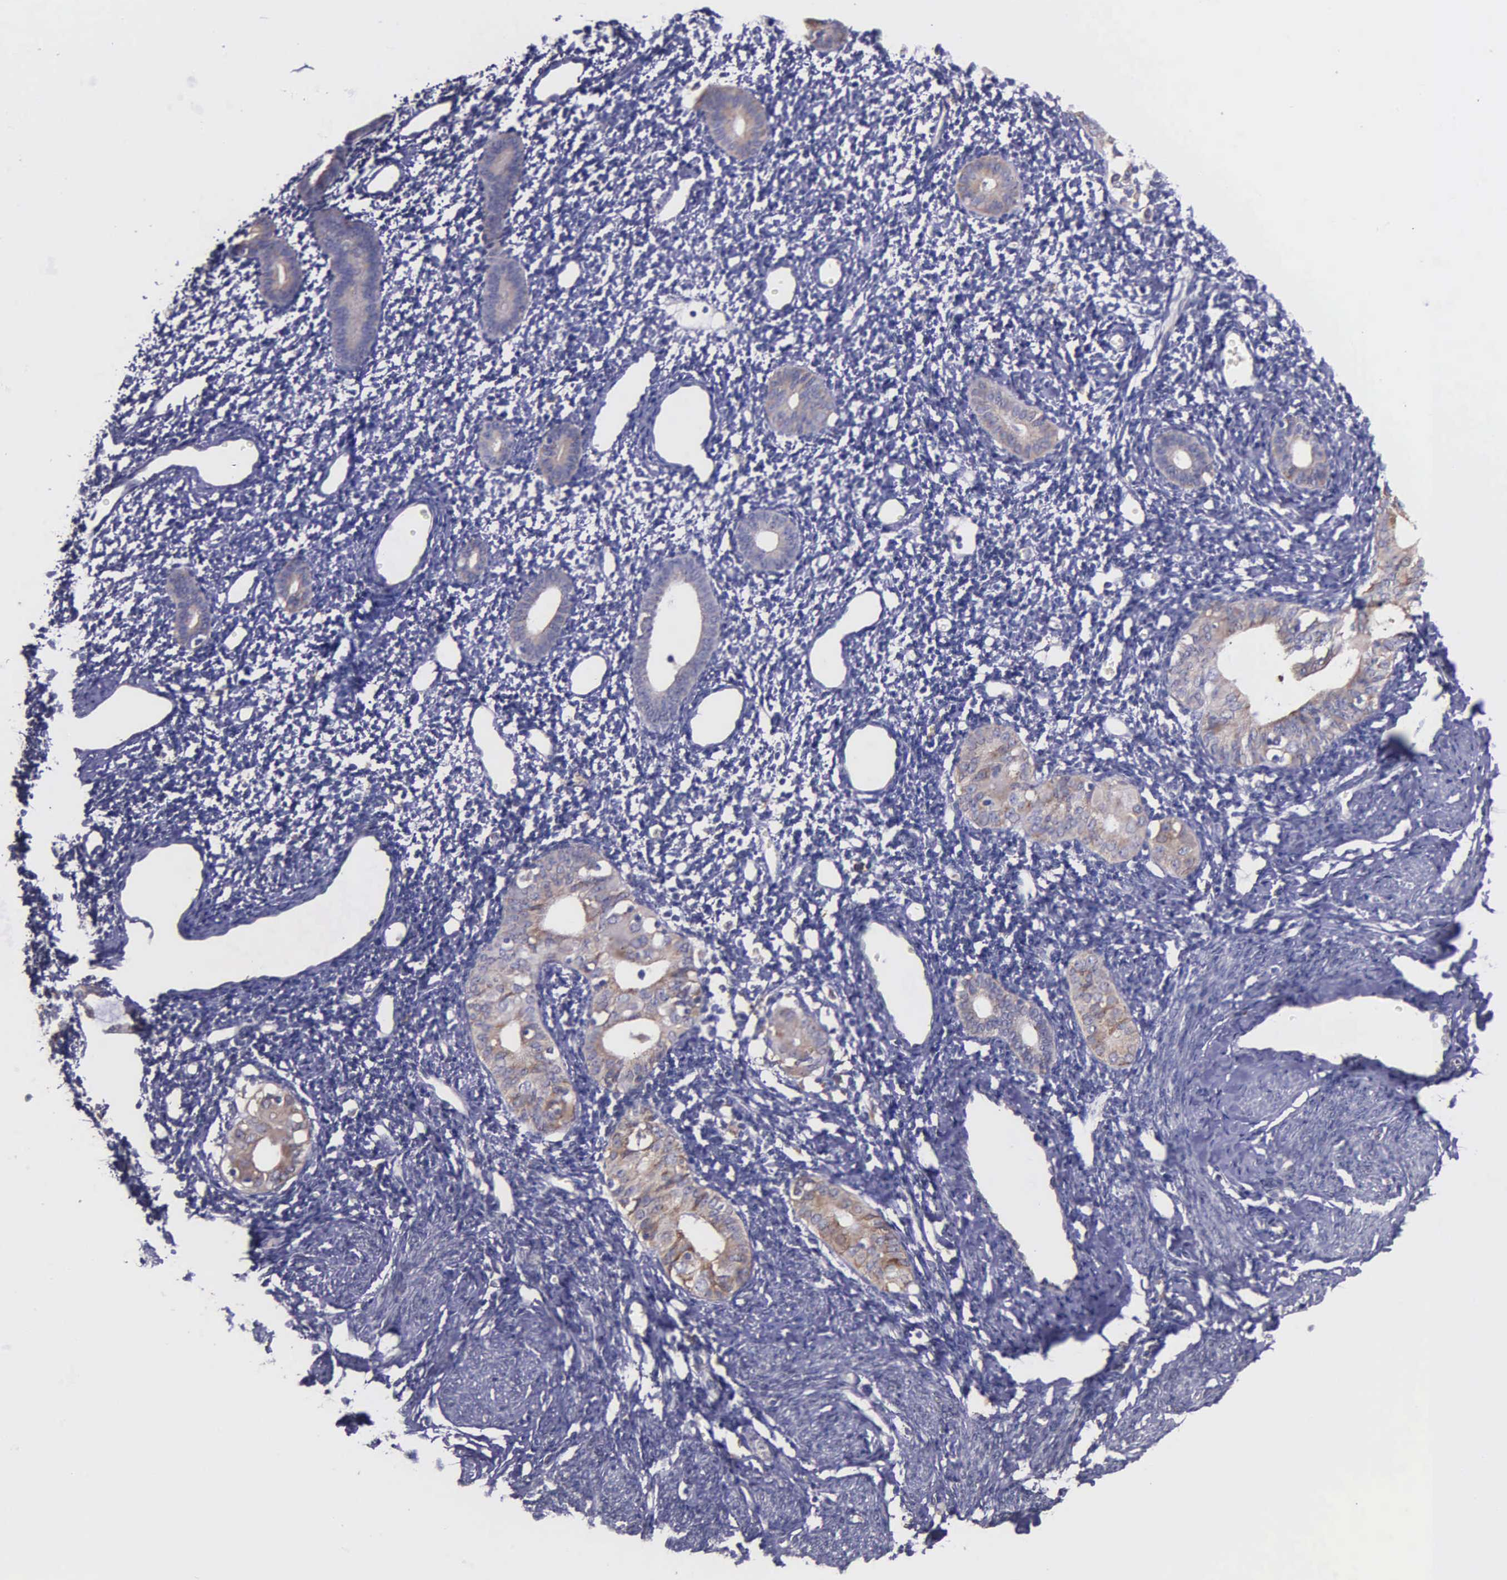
{"staining": {"intensity": "negative", "quantity": "none", "location": "none"}, "tissue": "endometrium", "cell_type": "Cells in endometrial stroma", "image_type": "normal", "snomed": [{"axis": "morphology", "description": "Normal tissue, NOS"}, {"axis": "morphology", "description": "Neoplasm, benign, NOS"}, {"axis": "topography", "description": "Uterus"}], "caption": "High power microscopy image of an immunohistochemistry (IHC) histopathology image of unremarkable endometrium, revealing no significant positivity in cells in endometrial stroma.", "gene": "ZC3H12B", "patient": {"sex": "female", "age": 55}}